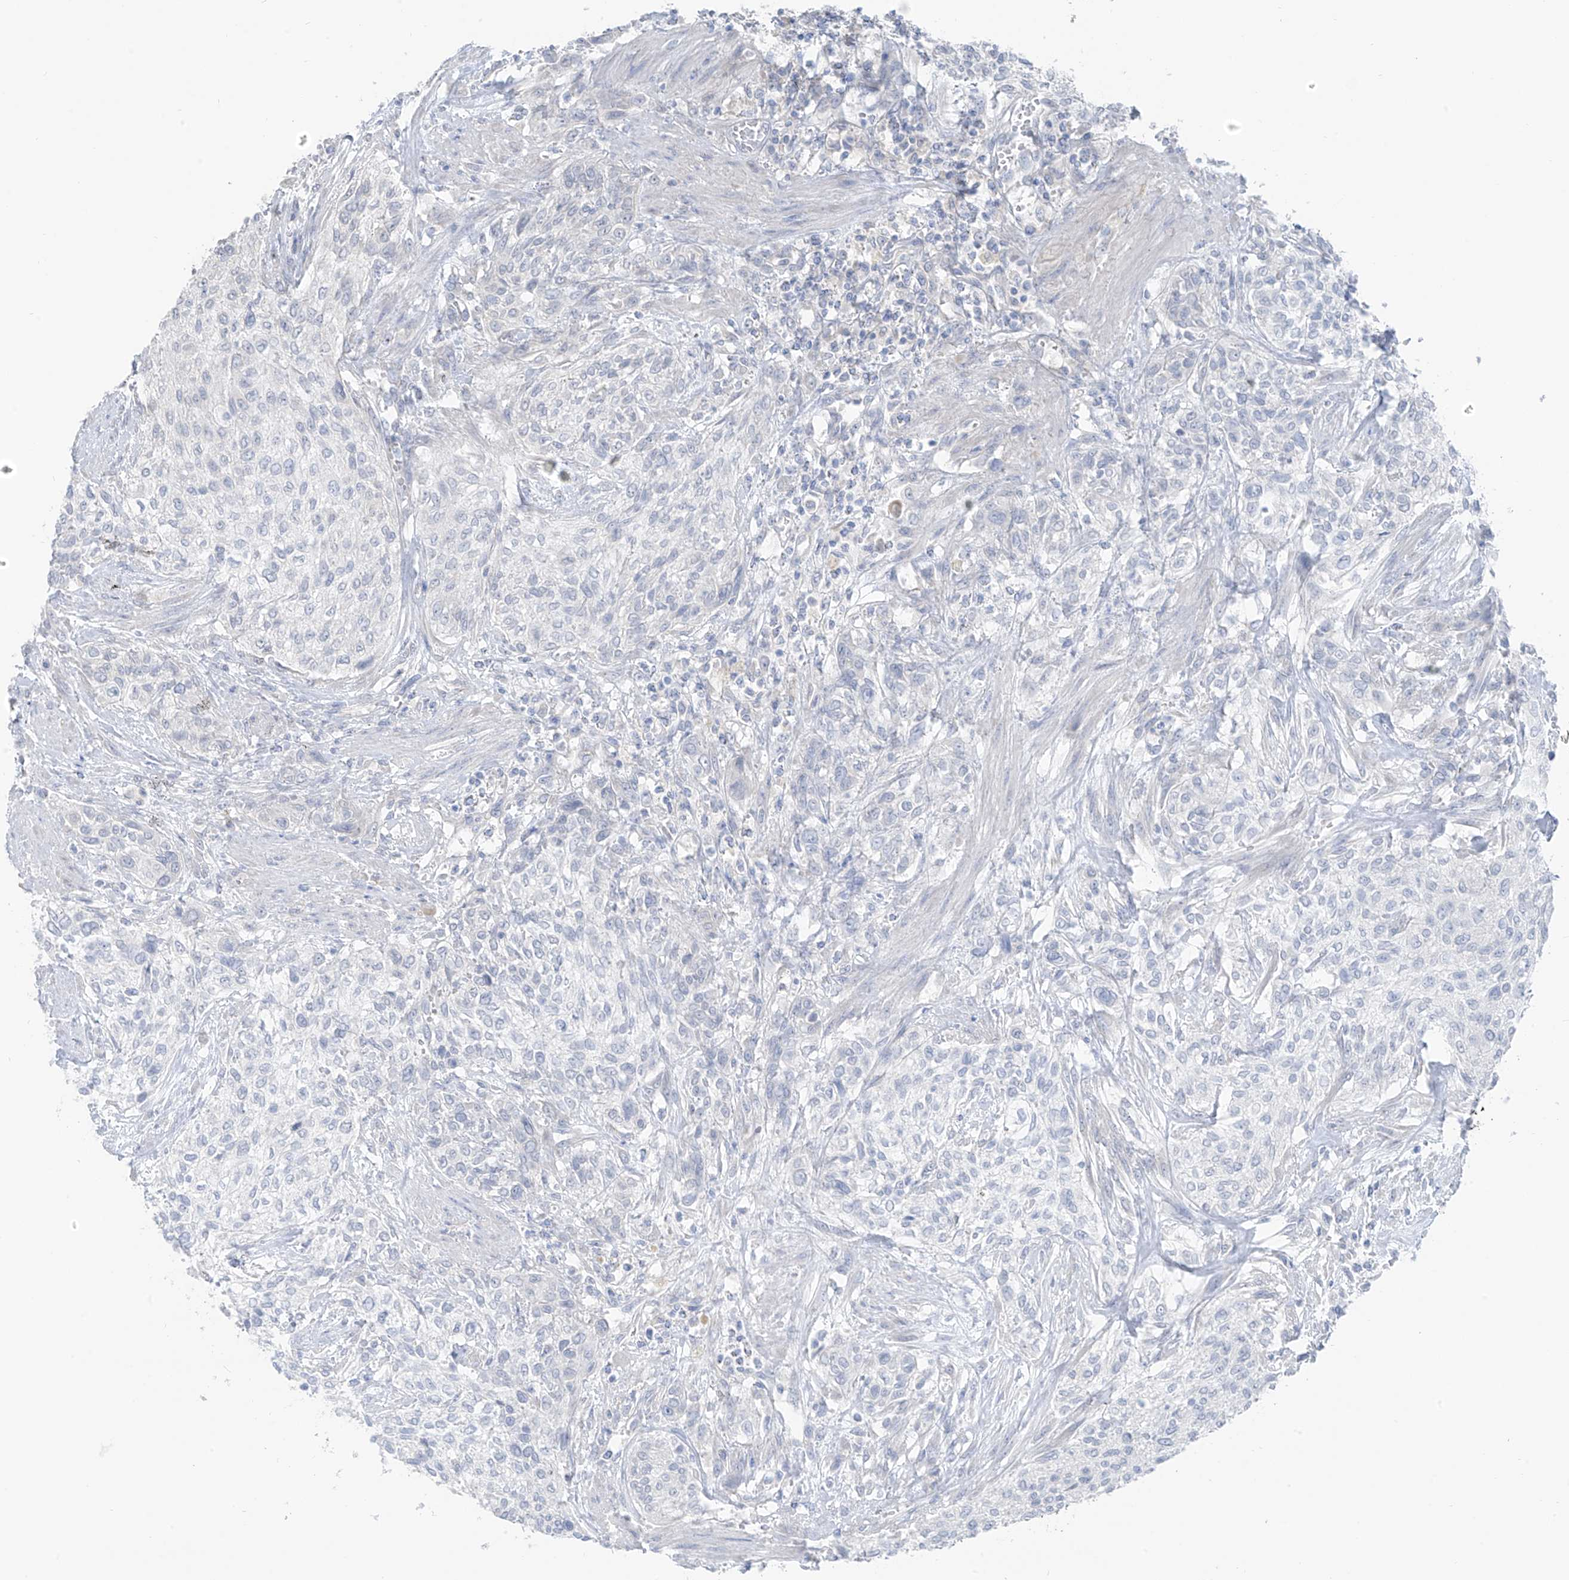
{"staining": {"intensity": "negative", "quantity": "none", "location": "none"}, "tissue": "urothelial cancer", "cell_type": "Tumor cells", "image_type": "cancer", "snomed": [{"axis": "morphology", "description": "Urothelial carcinoma, High grade"}, {"axis": "topography", "description": "Urinary bladder"}], "caption": "The histopathology image shows no significant staining in tumor cells of high-grade urothelial carcinoma.", "gene": "NALCN", "patient": {"sex": "male", "age": 35}}